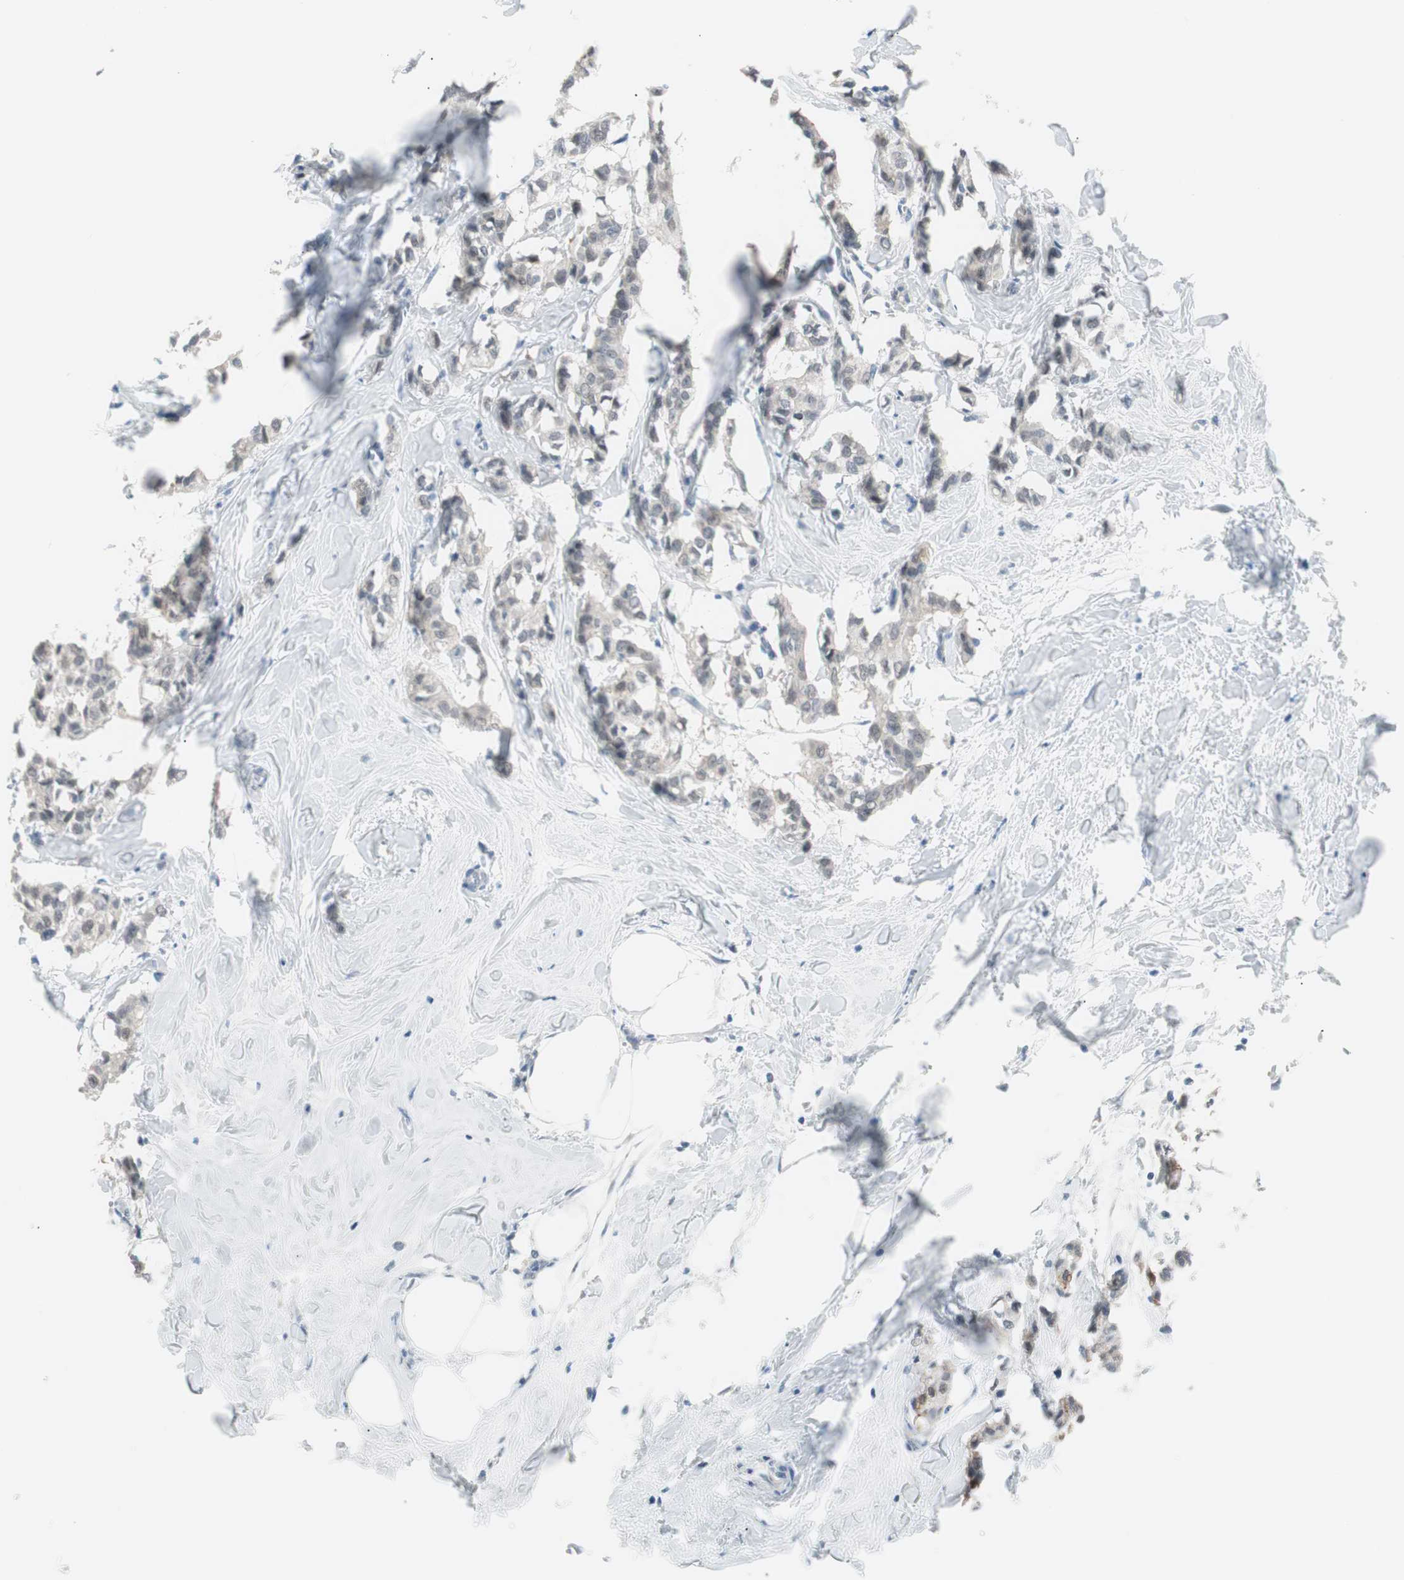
{"staining": {"intensity": "weak", "quantity": "25%-75%", "location": "cytoplasmic/membranous"}, "tissue": "breast cancer", "cell_type": "Tumor cells", "image_type": "cancer", "snomed": [{"axis": "morphology", "description": "Duct carcinoma"}, {"axis": "topography", "description": "Breast"}], "caption": "IHC of breast cancer (intraductal carcinoma) displays low levels of weak cytoplasmic/membranous staining in about 25%-75% of tumor cells. The protein is shown in brown color, while the nuclei are stained blue.", "gene": "VIL1", "patient": {"sex": "female", "age": 84}}